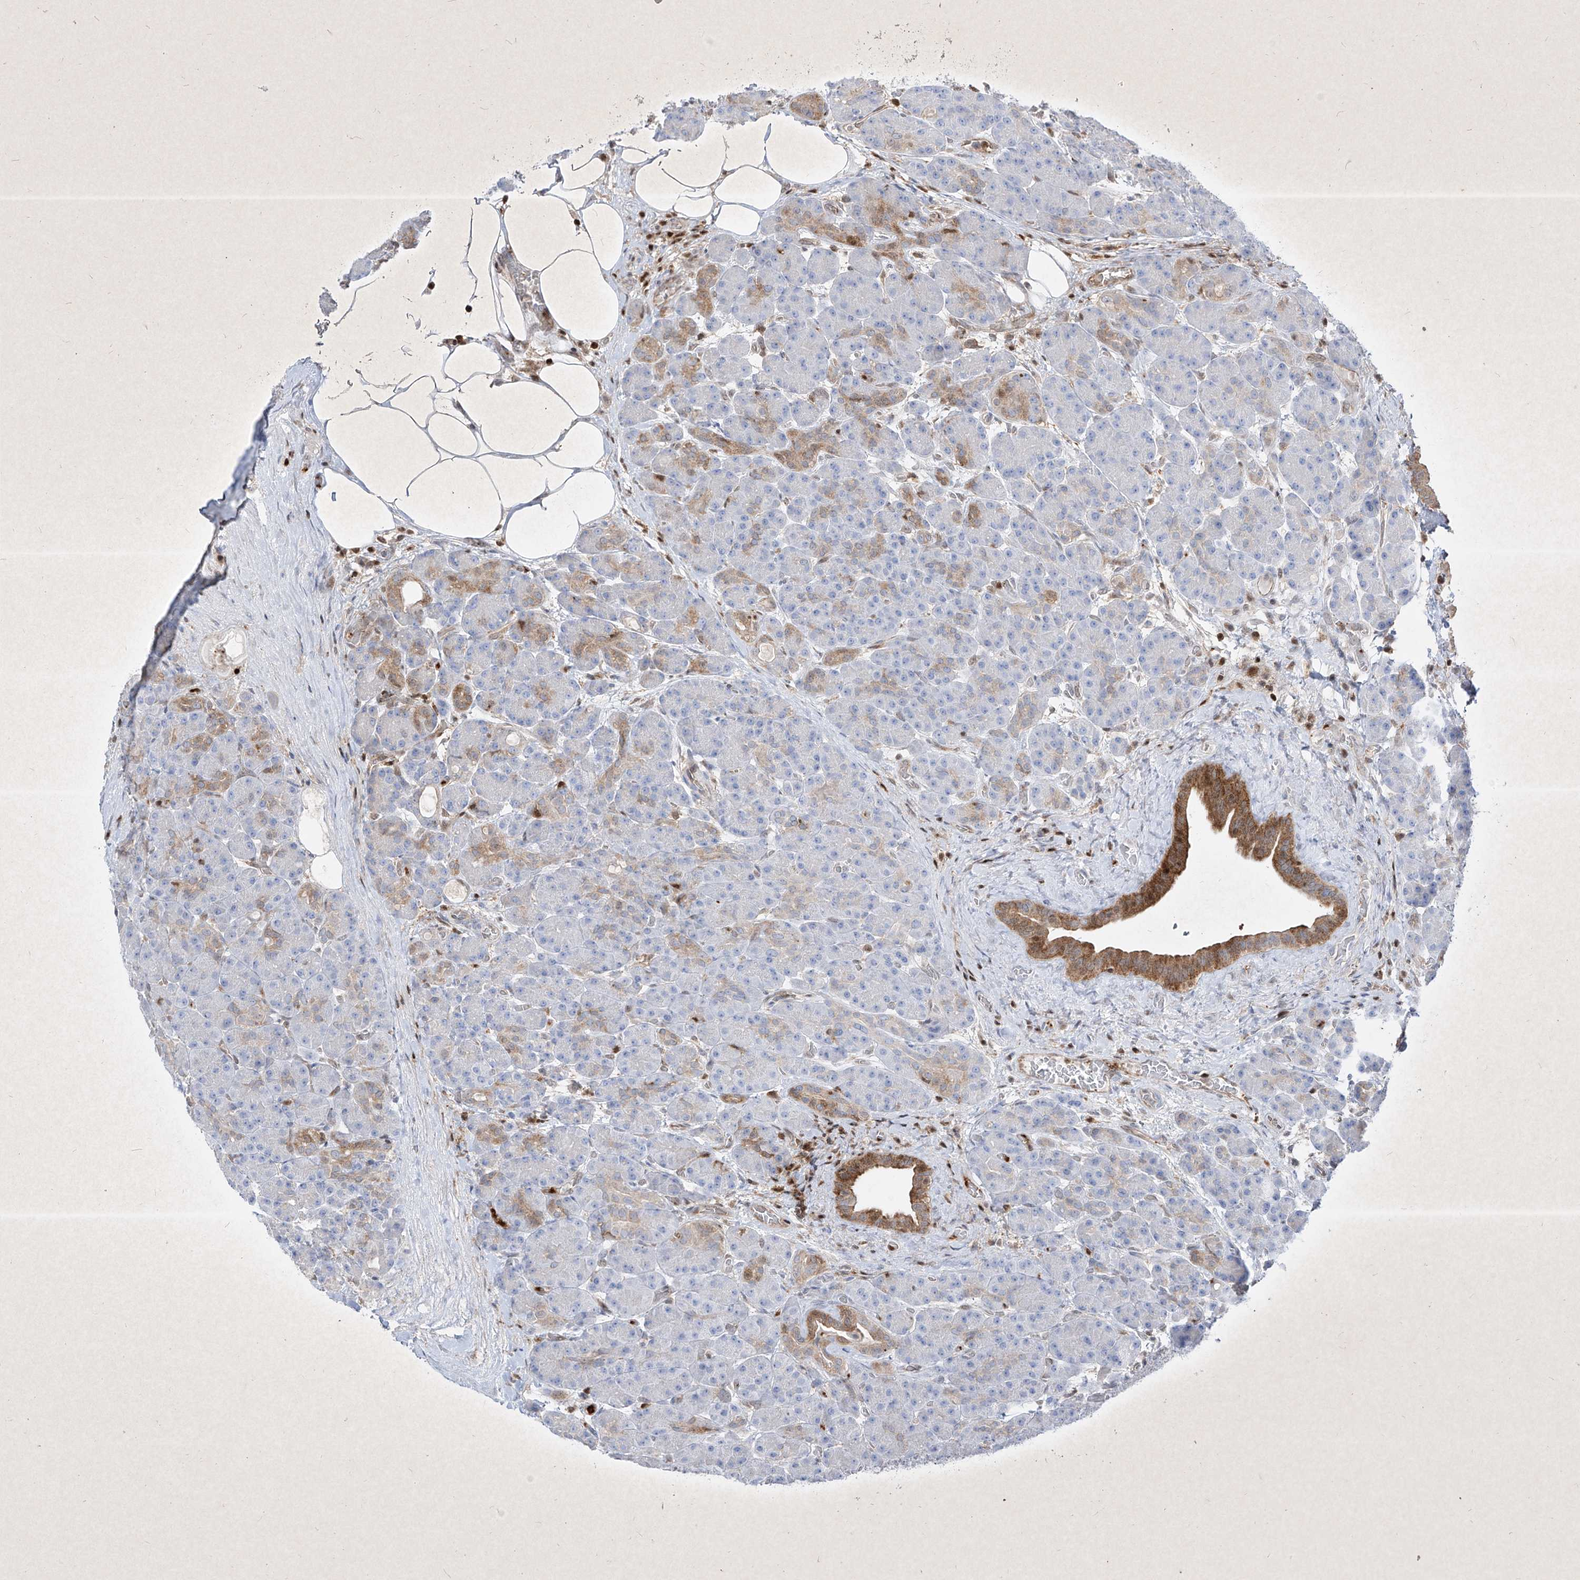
{"staining": {"intensity": "moderate", "quantity": "<25%", "location": "cytoplasmic/membranous,nuclear"}, "tissue": "pancreas", "cell_type": "Exocrine glandular cells", "image_type": "normal", "snomed": [{"axis": "morphology", "description": "Normal tissue, NOS"}, {"axis": "topography", "description": "Pancreas"}], "caption": "Immunohistochemistry (IHC) micrograph of normal pancreas: pancreas stained using IHC exhibits low levels of moderate protein expression localized specifically in the cytoplasmic/membranous,nuclear of exocrine glandular cells, appearing as a cytoplasmic/membranous,nuclear brown color.", "gene": "PSMB10", "patient": {"sex": "male", "age": 63}}